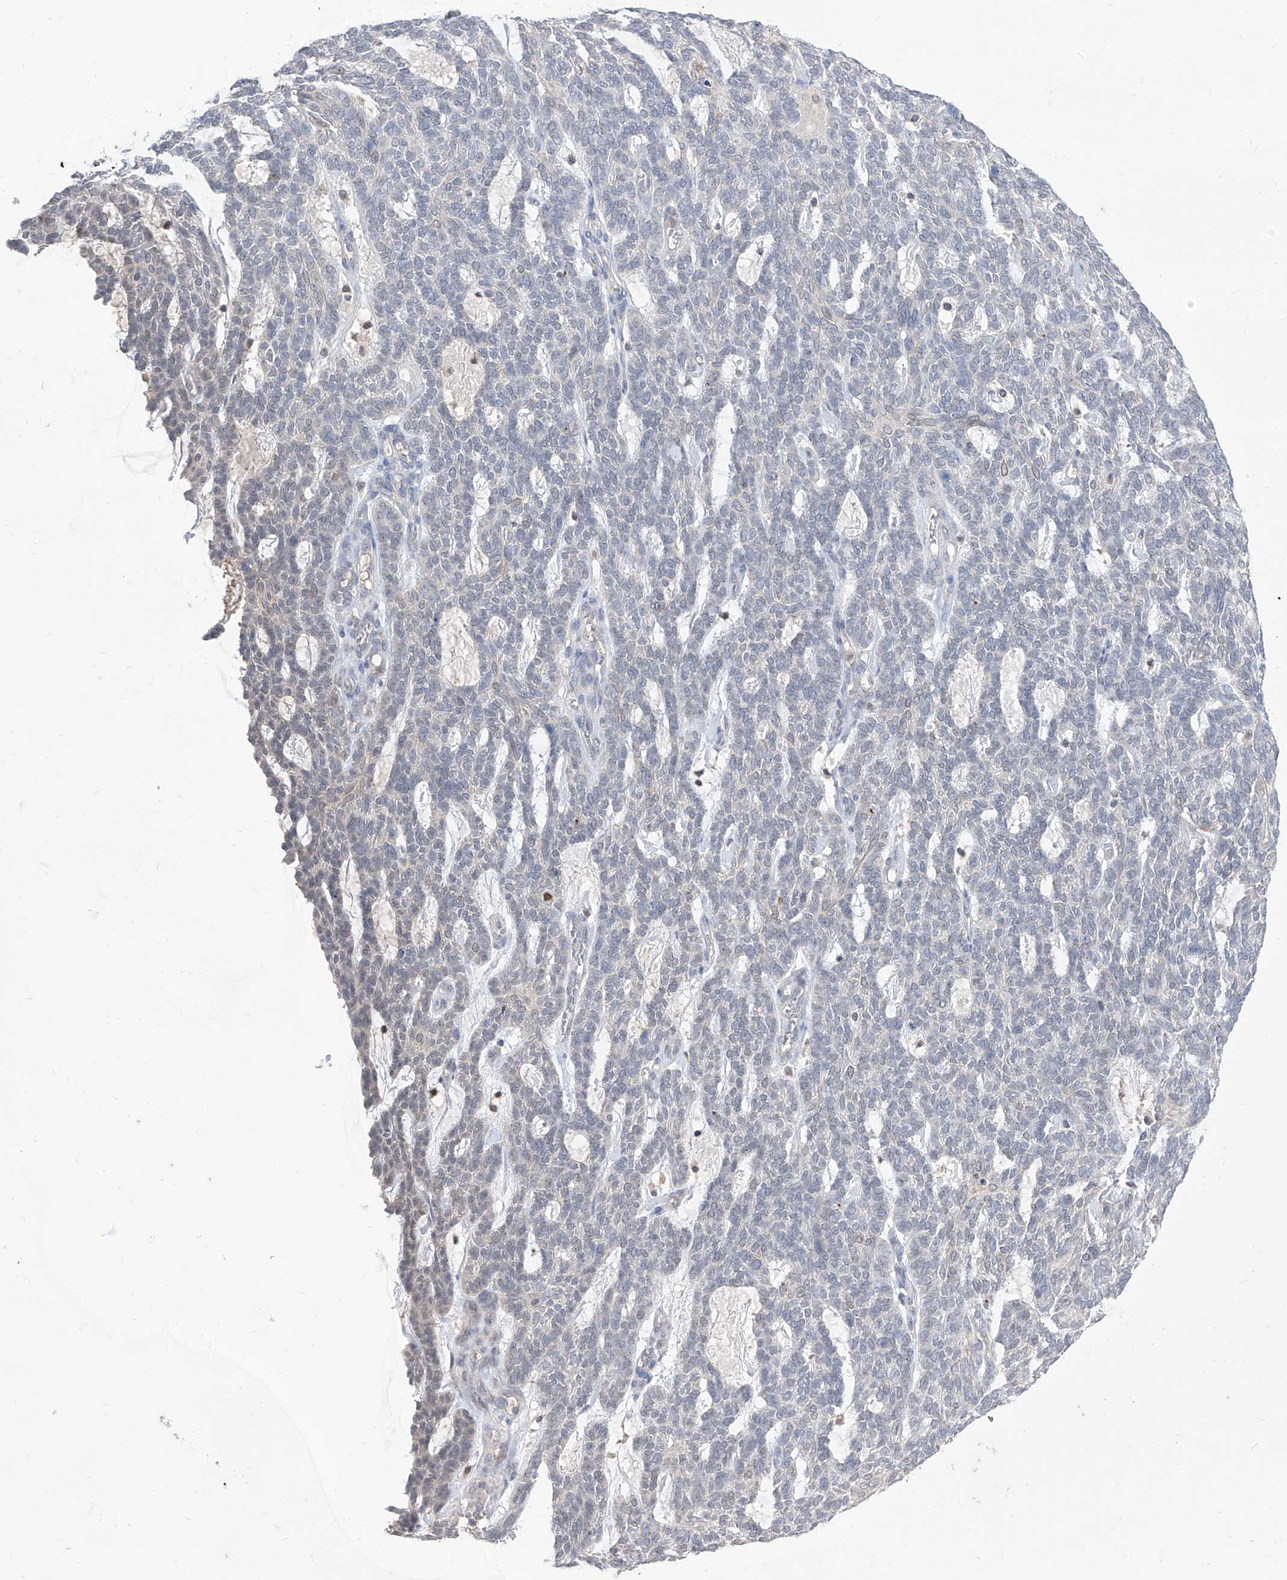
{"staining": {"intensity": "negative", "quantity": "none", "location": "none"}, "tissue": "skin cancer", "cell_type": "Tumor cells", "image_type": "cancer", "snomed": [{"axis": "morphology", "description": "Squamous cell carcinoma, NOS"}, {"axis": "topography", "description": "Skin"}], "caption": "The image demonstrates no staining of tumor cells in squamous cell carcinoma (skin).", "gene": "BROX", "patient": {"sex": "female", "age": 90}}